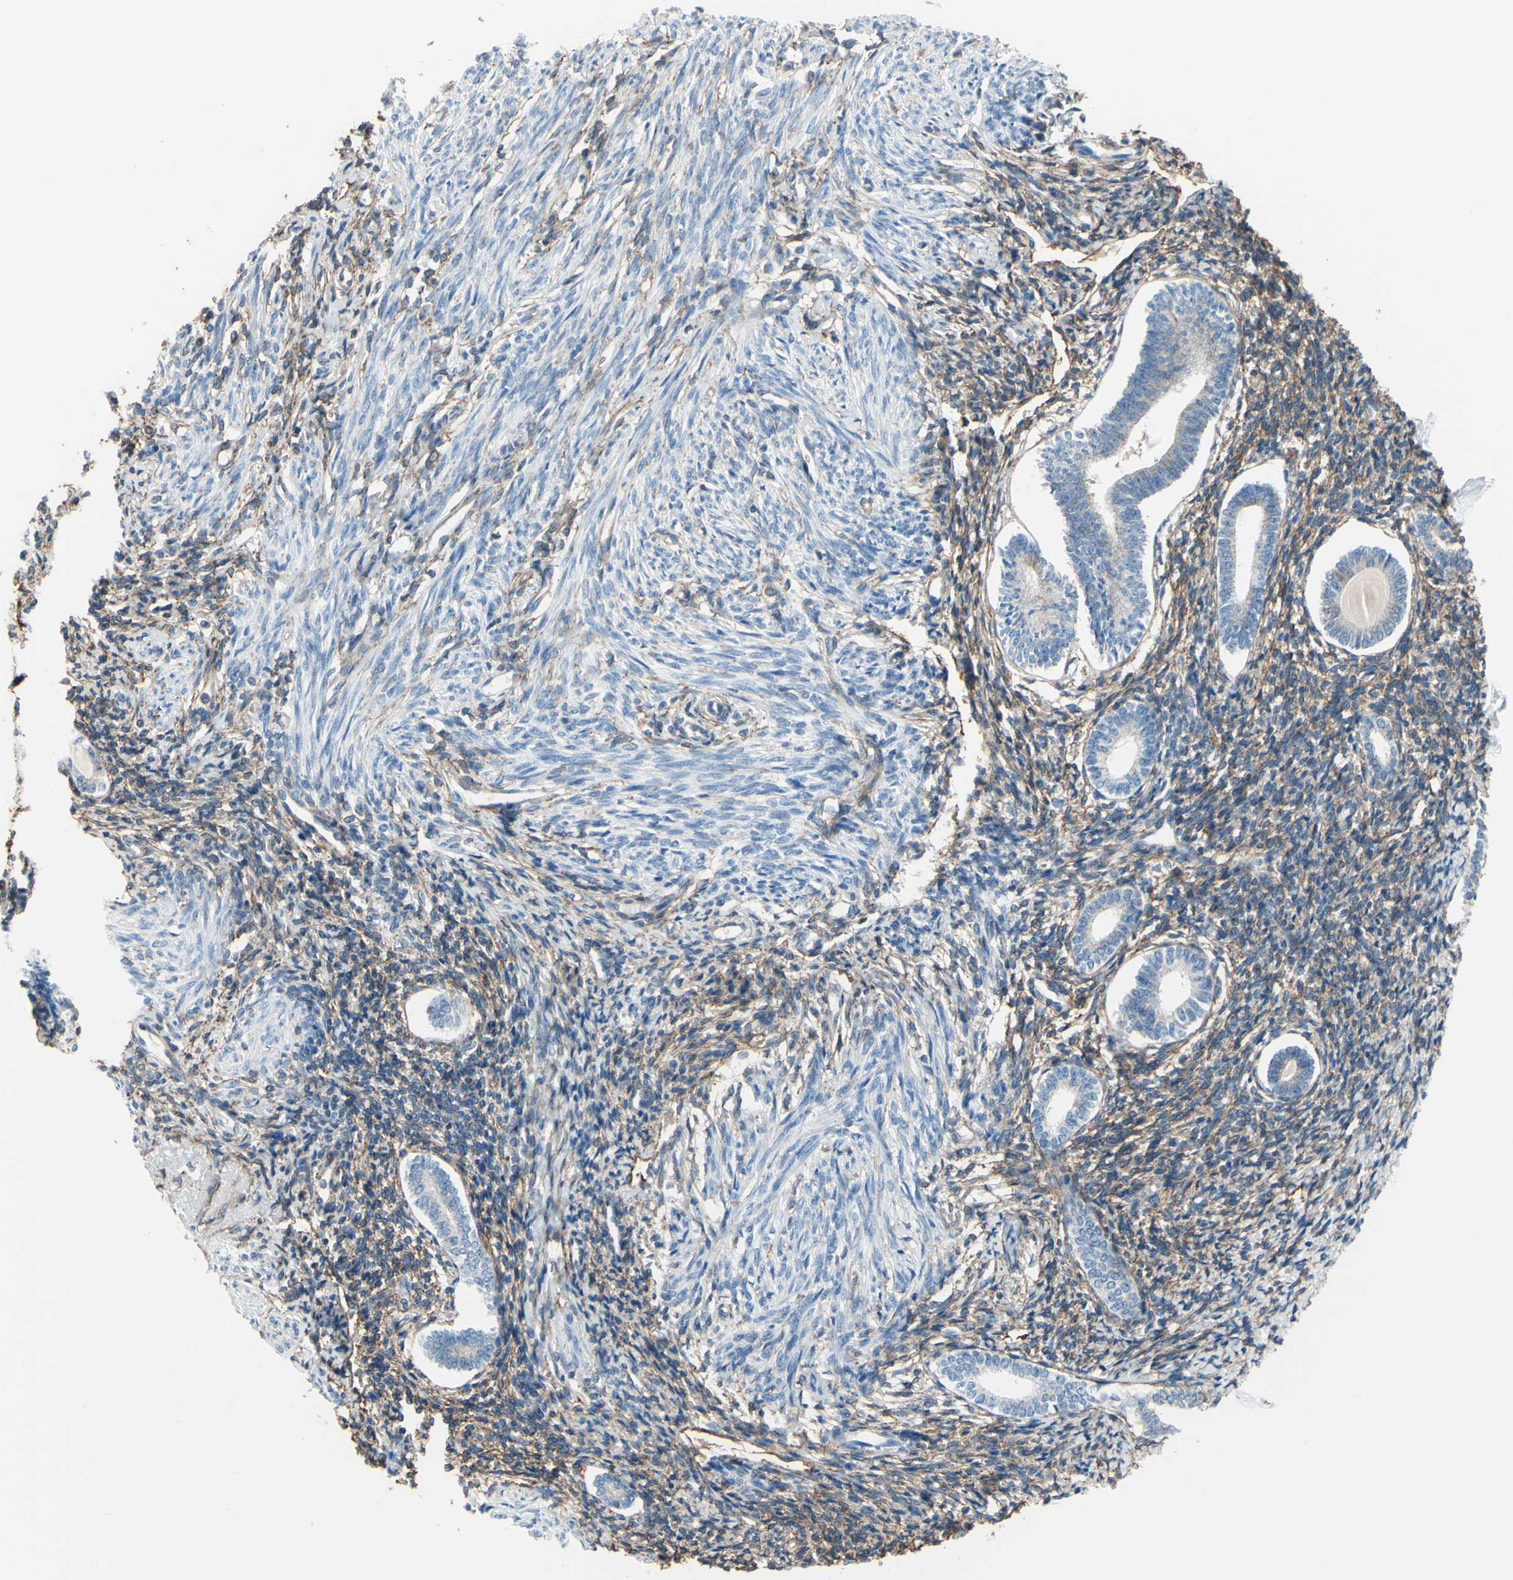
{"staining": {"intensity": "weak", "quantity": ">75%", "location": "cytoplasmic/membranous"}, "tissue": "endometrium", "cell_type": "Cells in endometrial stroma", "image_type": "normal", "snomed": [{"axis": "morphology", "description": "Normal tissue, NOS"}, {"axis": "topography", "description": "Endometrium"}], "caption": "Human endometrium stained for a protein (brown) demonstrates weak cytoplasmic/membranous positive staining in about >75% of cells in endometrial stroma.", "gene": "ADD1", "patient": {"sex": "female", "age": 71}}